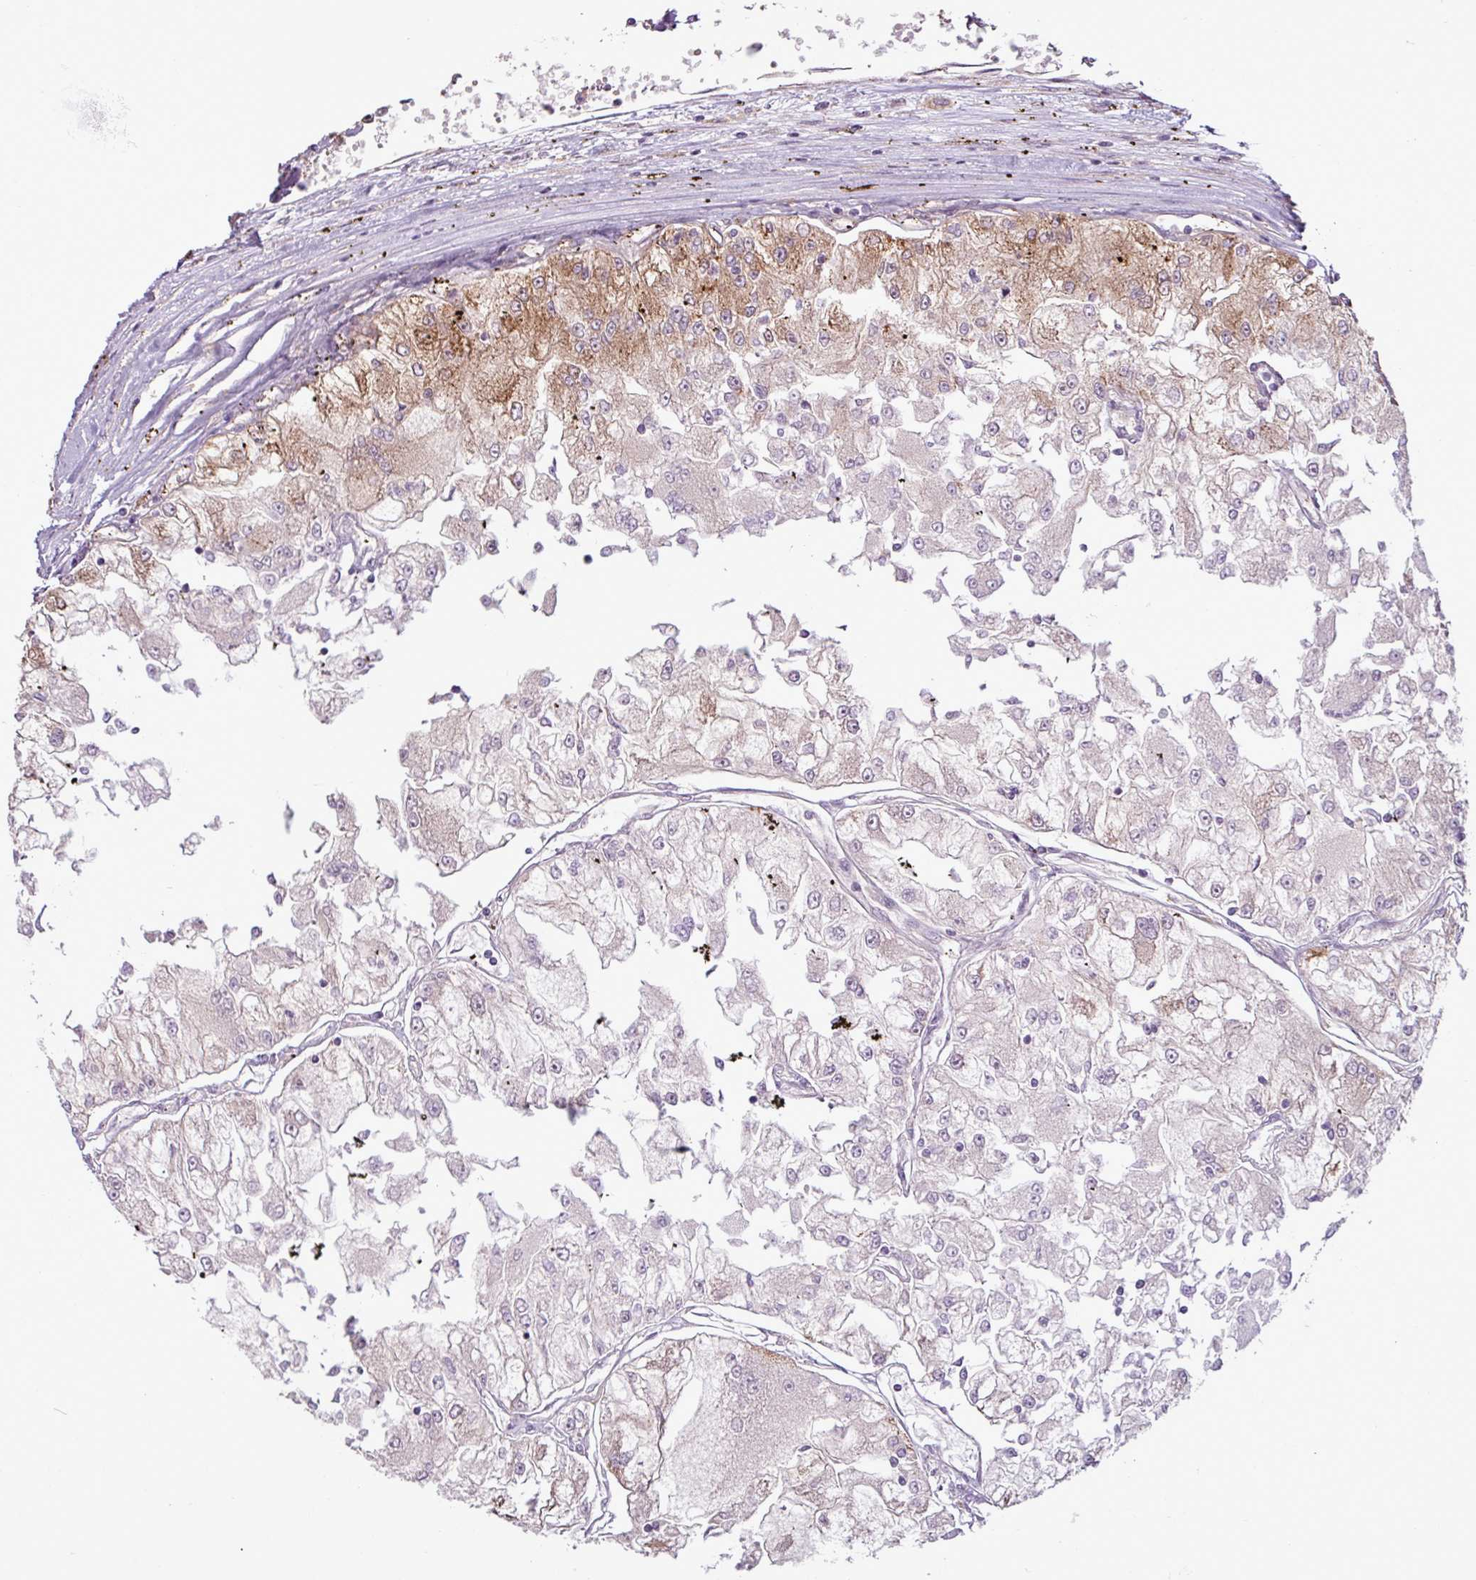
{"staining": {"intensity": "moderate", "quantity": "<25%", "location": "cytoplasmic/membranous"}, "tissue": "renal cancer", "cell_type": "Tumor cells", "image_type": "cancer", "snomed": [{"axis": "morphology", "description": "Adenocarcinoma, NOS"}, {"axis": "topography", "description": "Kidney"}], "caption": "Renal adenocarcinoma stained for a protein (brown) demonstrates moderate cytoplasmic/membranous positive positivity in about <25% of tumor cells.", "gene": "PACSIN2", "patient": {"sex": "female", "age": 72}}